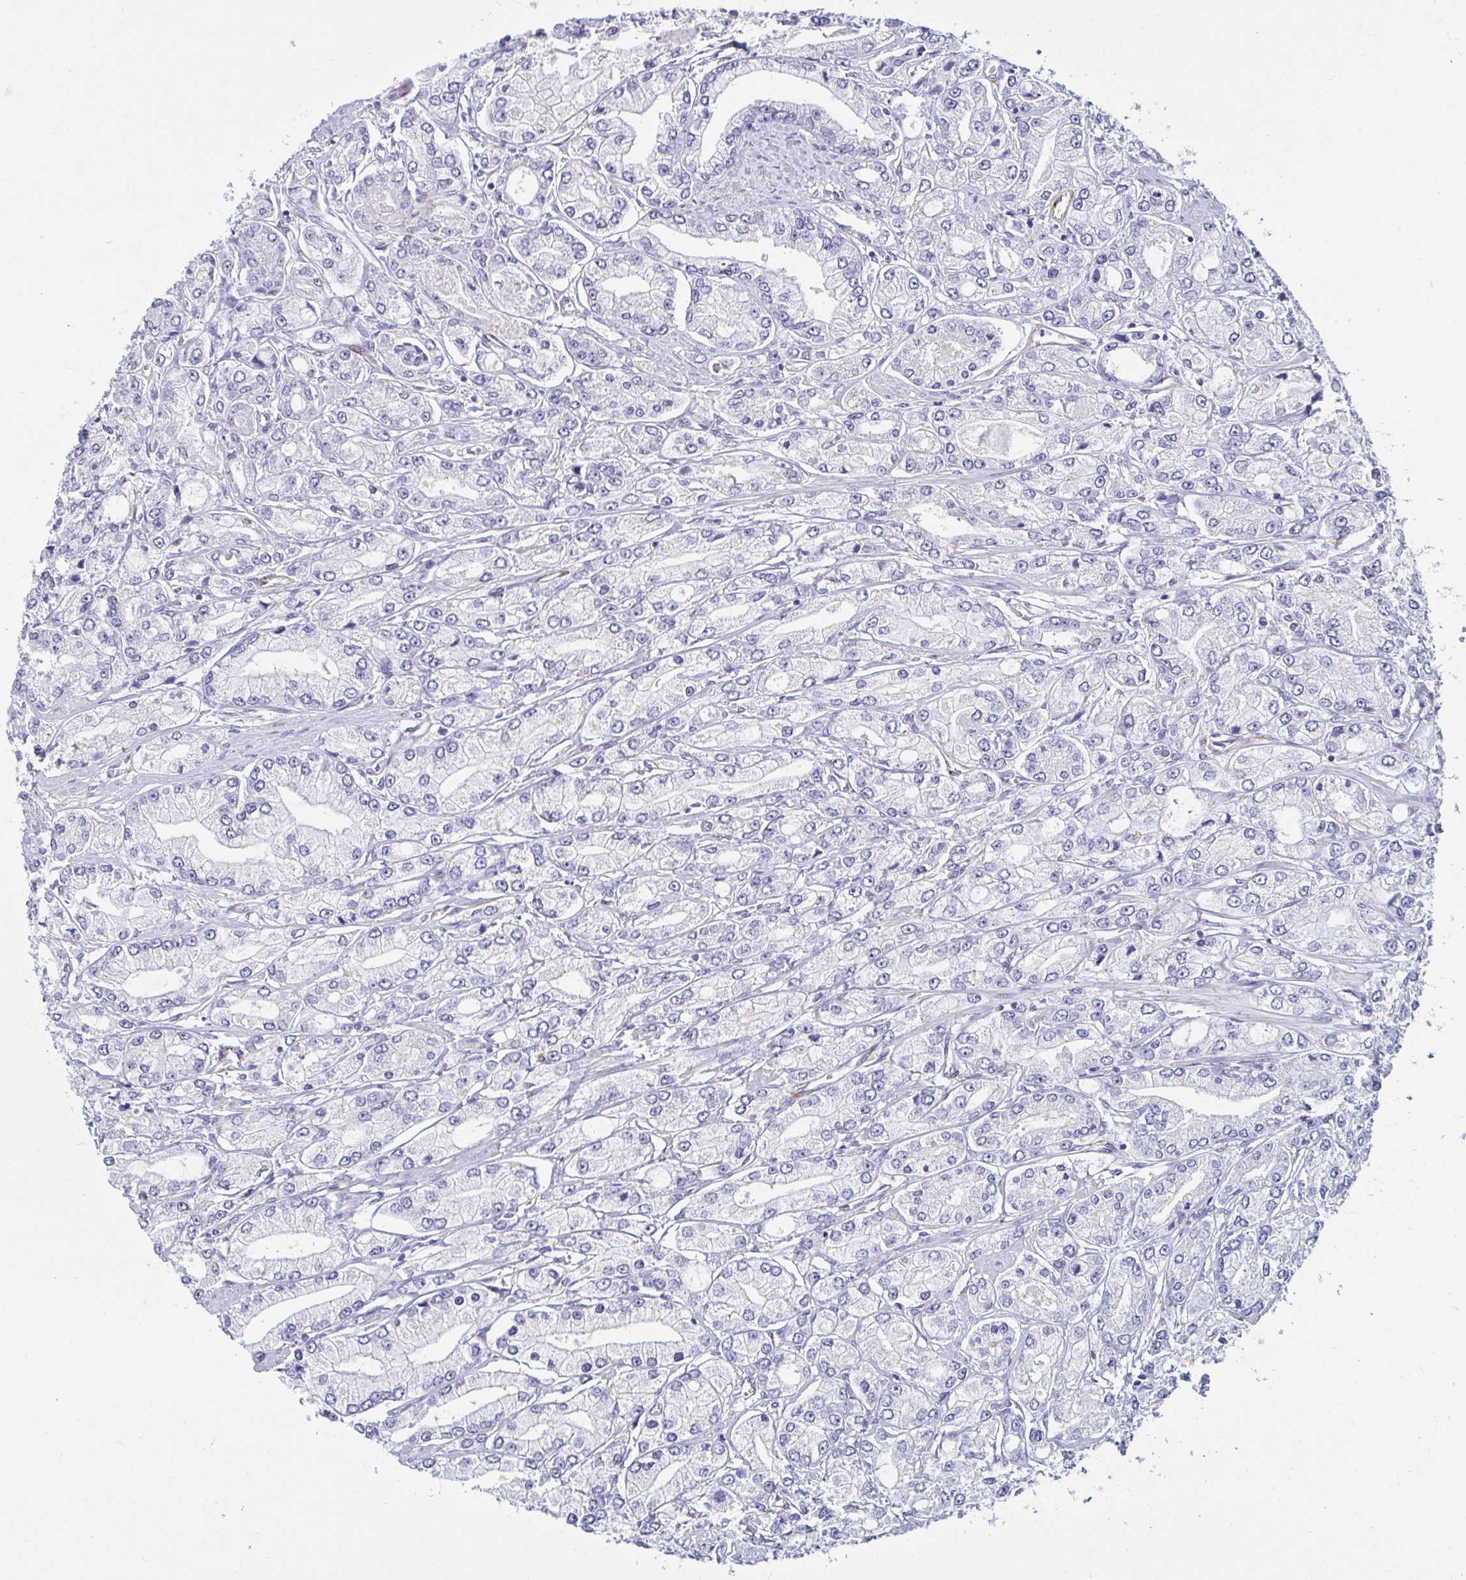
{"staining": {"intensity": "negative", "quantity": "none", "location": "none"}, "tissue": "prostate cancer", "cell_type": "Tumor cells", "image_type": "cancer", "snomed": [{"axis": "morphology", "description": "Adenocarcinoma, High grade"}, {"axis": "topography", "description": "Prostate"}], "caption": "A high-resolution photomicrograph shows immunohistochemistry (IHC) staining of prostate high-grade adenocarcinoma, which exhibits no significant positivity in tumor cells. The staining is performed using DAB (3,3'-diaminobenzidine) brown chromogen with nuclei counter-stained in using hematoxylin.", "gene": "ANKRD62", "patient": {"sex": "male", "age": 66}}